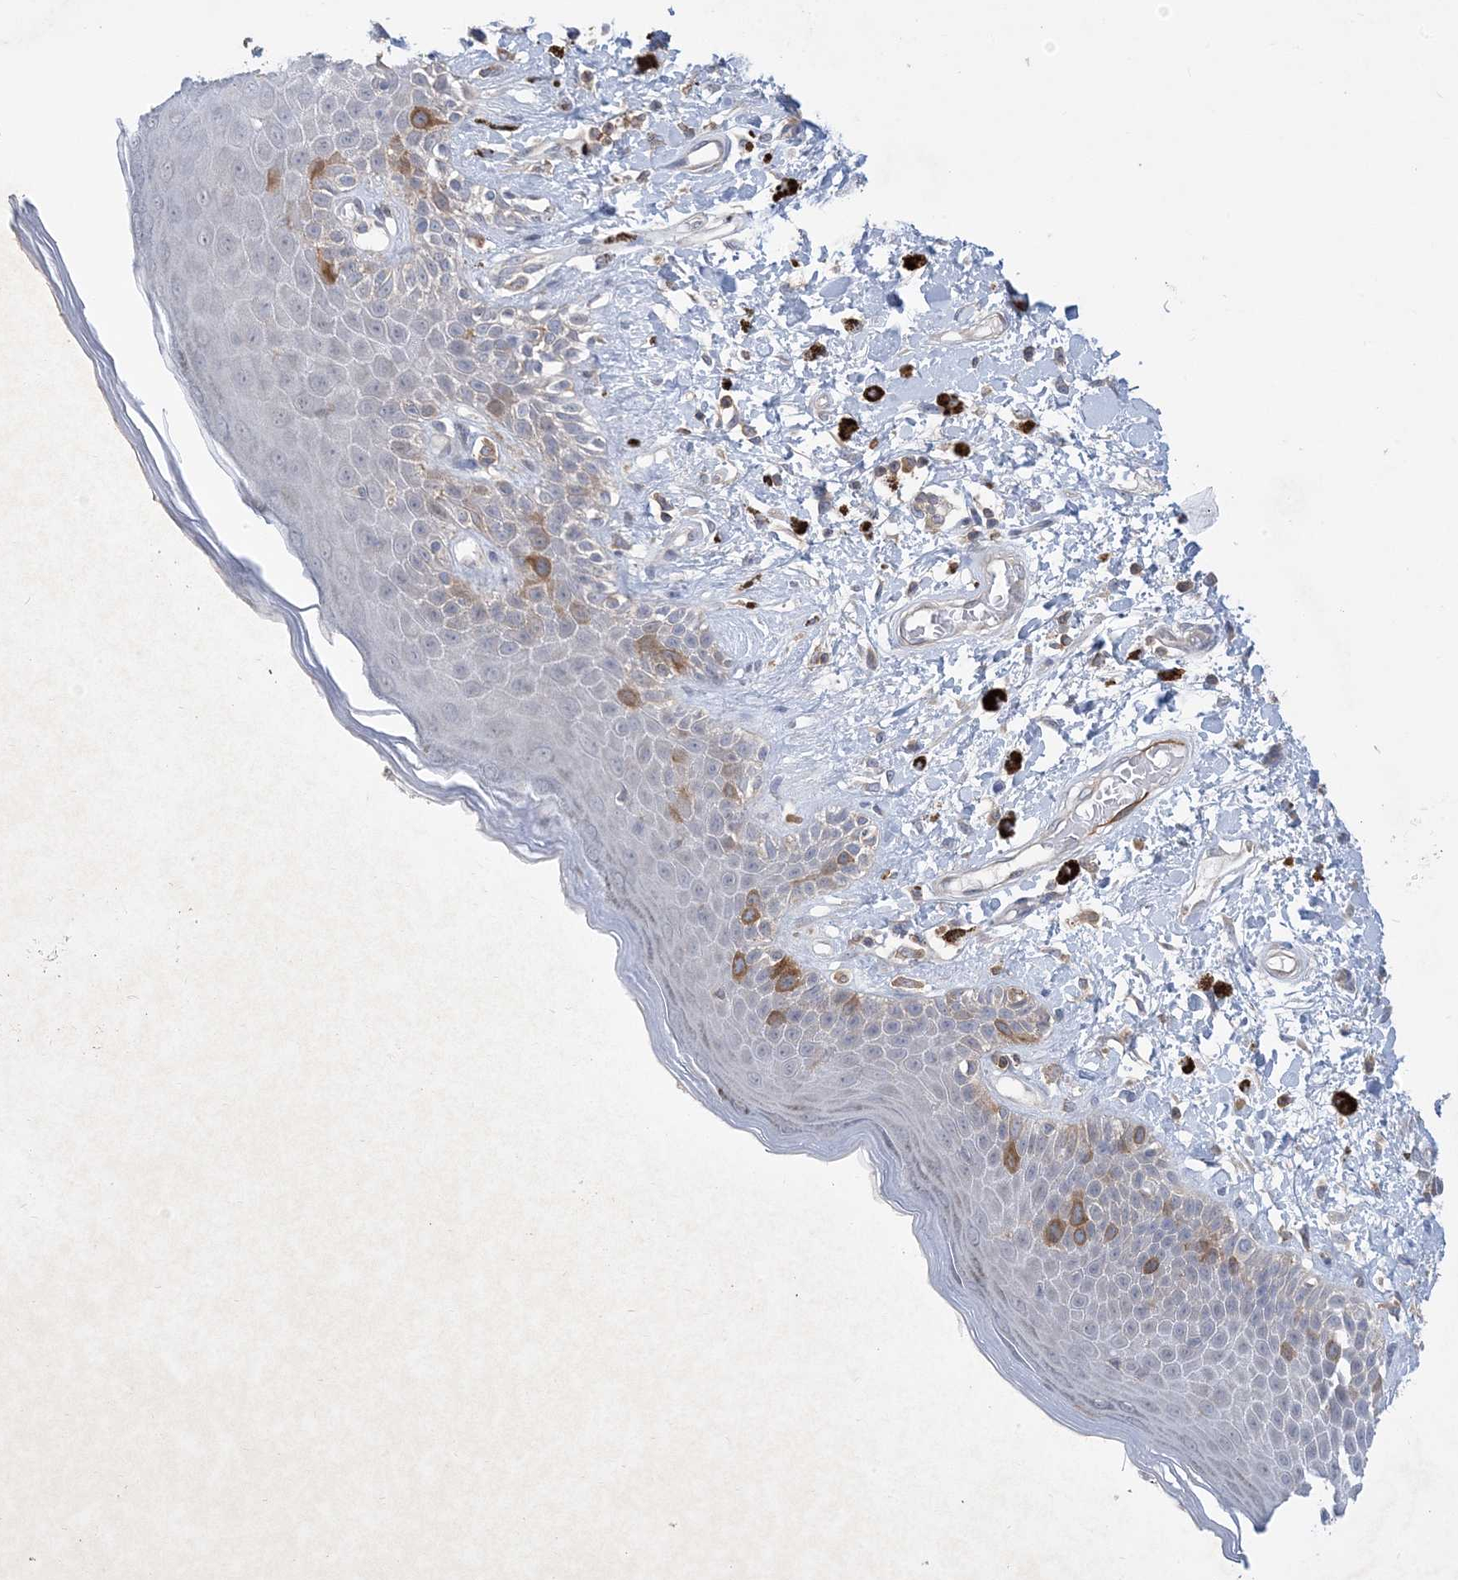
{"staining": {"intensity": "moderate", "quantity": "<25%", "location": "cytoplasmic/membranous"}, "tissue": "skin", "cell_type": "Epidermal cells", "image_type": "normal", "snomed": [{"axis": "morphology", "description": "Normal tissue, NOS"}, {"axis": "topography", "description": "Anal"}], "caption": "DAB immunohistochemical staining of benign human skin exhibits moderate cytoplasmic/membranous protein expression in about <25% of epidermal cells. Immunohistochemistry stains the protein in brown and the nuclei are stained blue.", "gene": "AOC1", "patient": {"sex": "female", "age": 78}}